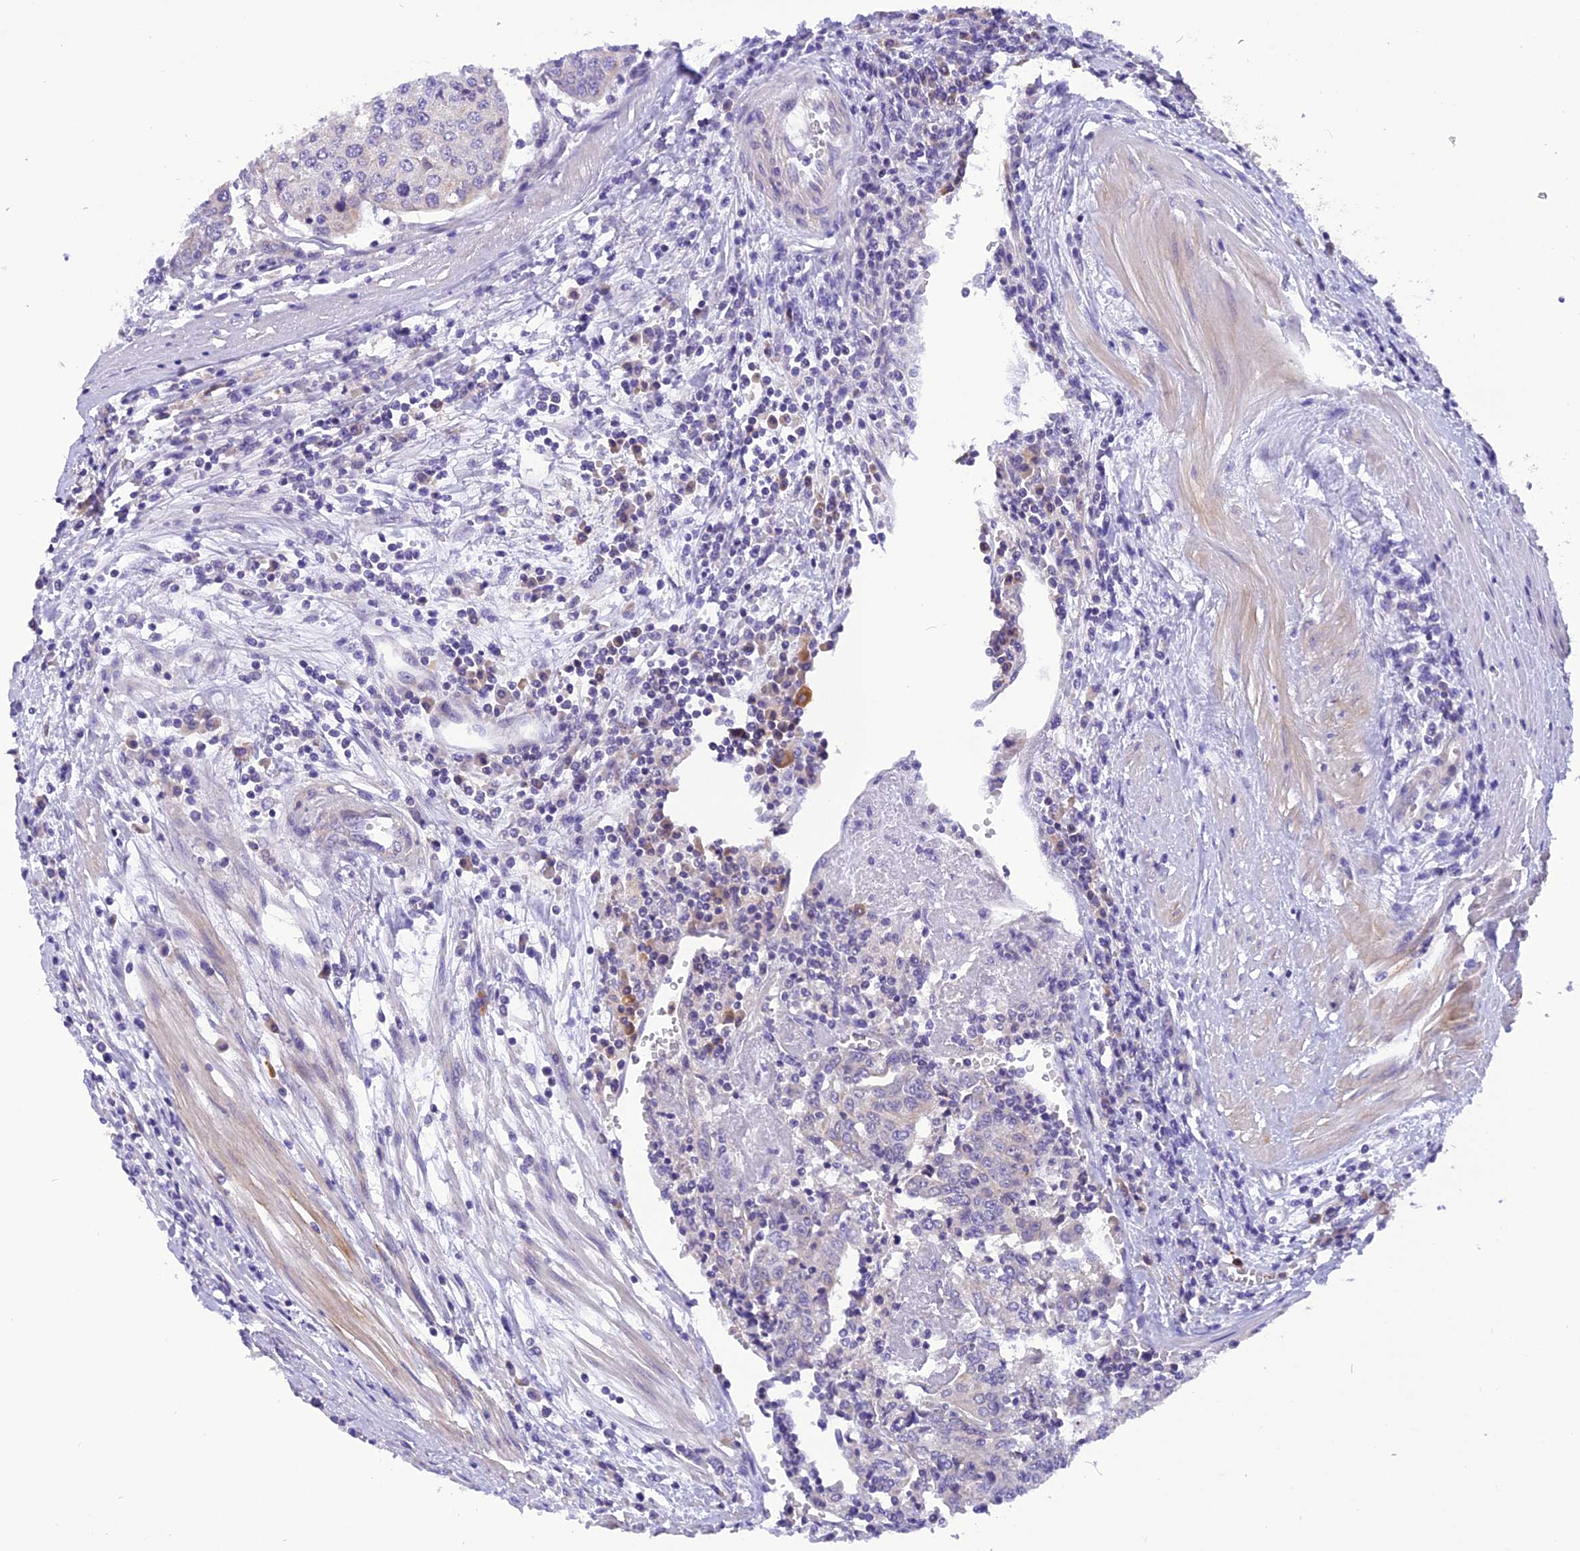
{"staining": {"intensity": "negative", "quantity": "none", "location": "none"}, "tissue": "urothelial cancer", "cell_type": "Tumor cells", "image_type": "cancer", "snomed": [{"axis": "morphology", "description": "Urothelial carcinoma, High grade"}, {"axis": "topography", "description": "Urinary bladder"}], "caption": "Immunohistochemical staining of human urothelial cancer reveals no significant staining in tumor cells. The staining is performed using DAB (3,3'-diaminobenzidine) brown chromogen with nuclei counter-stained in using hematoxylin.", "gene": "TRIM3", "patient": {"sex": "female", "age": 85}}